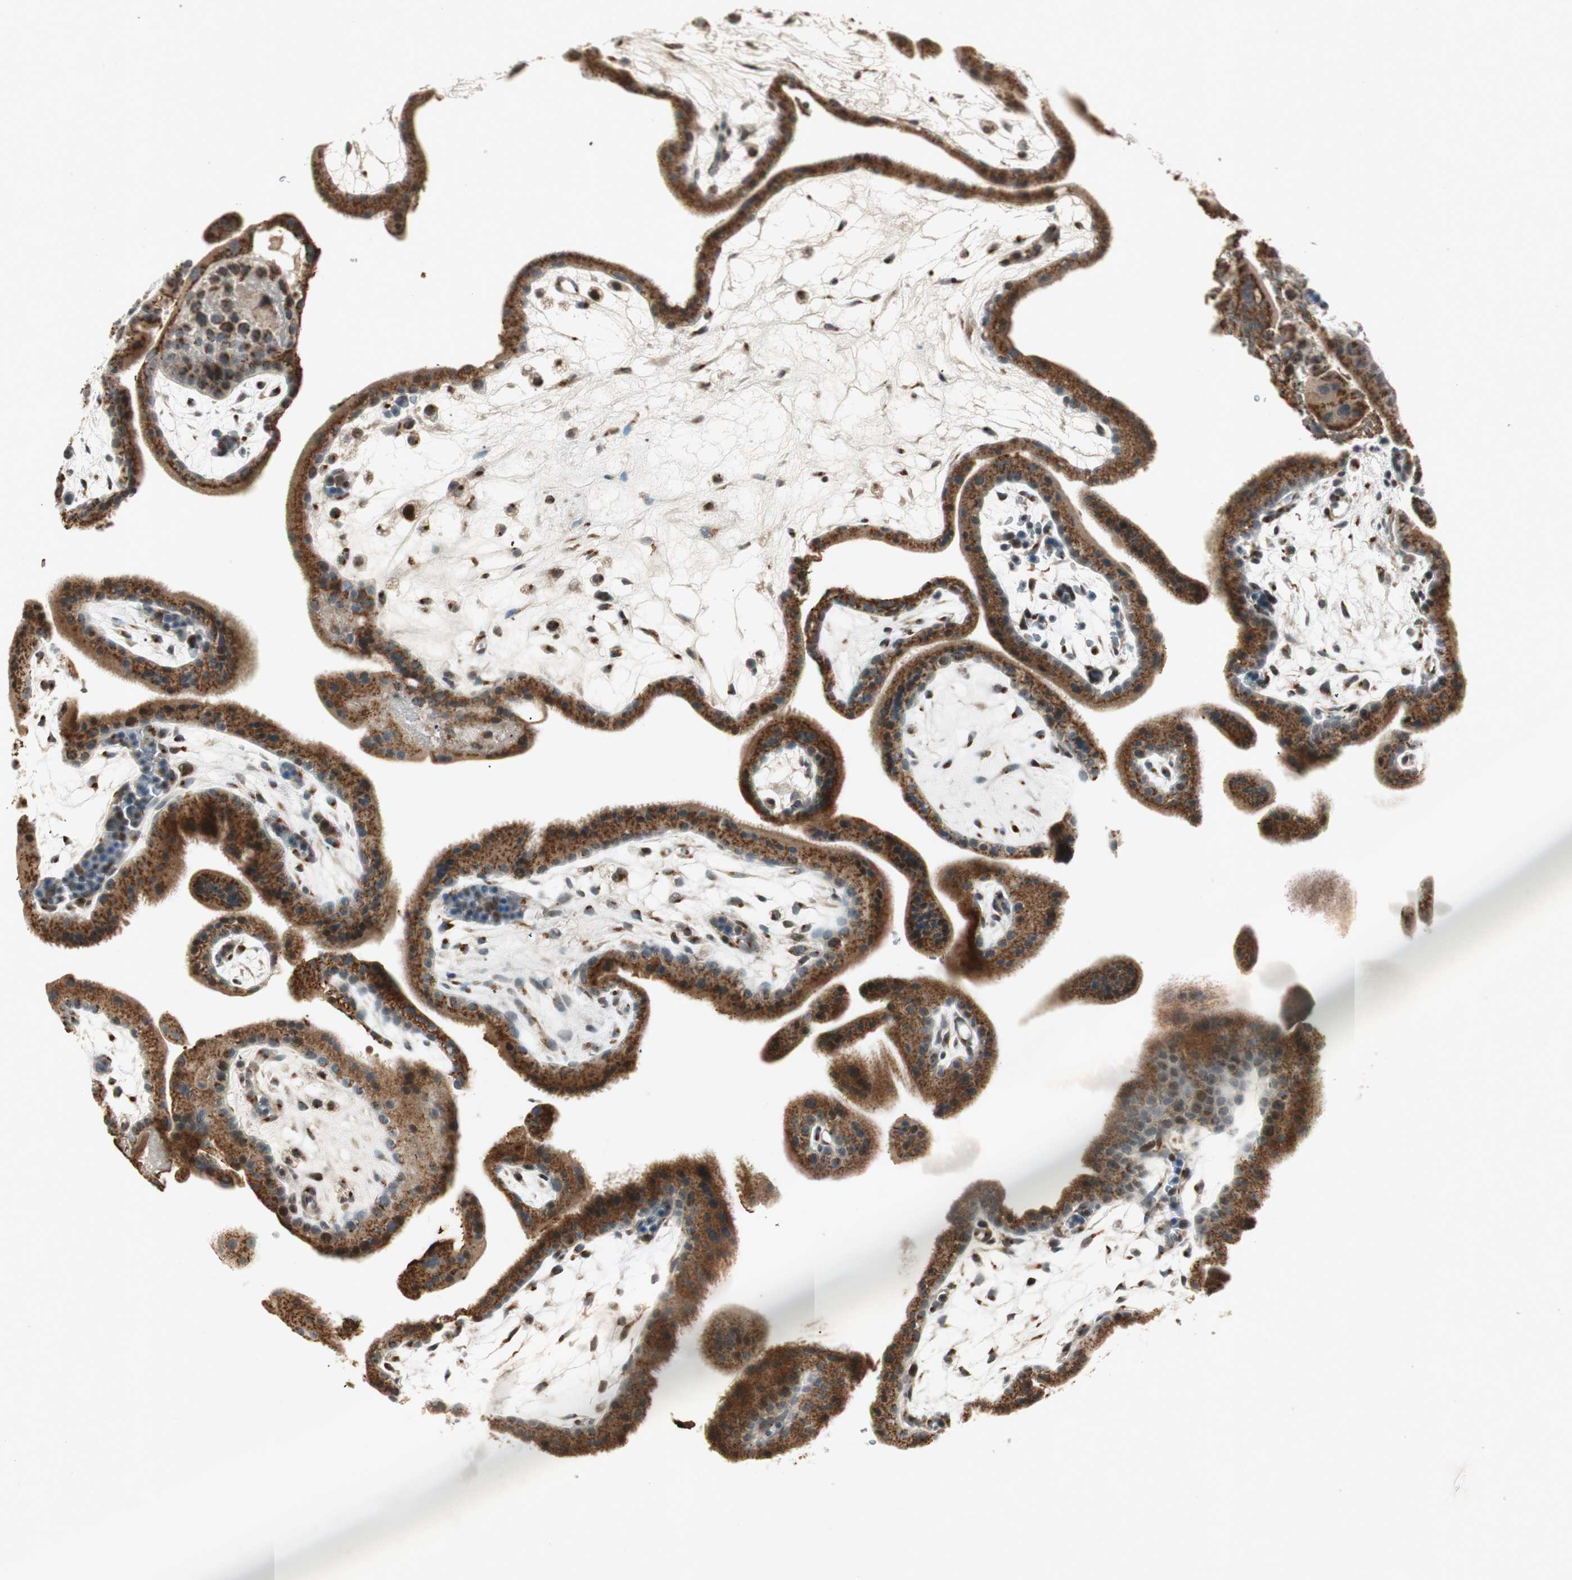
{"staining": {"intensity": "moderate", "quantity": ">75%", "location": "cytoplasmic/membranous"}, "tissue": "placenta", "cell_type": "Trophoblastic cells", "image_type": "normal", "snomed": [{"axis": "morphology", "description": "Normal tissue, NOS"}, {"axis": "topography", "description": "Placenta"}], "caption": "About >75% of trophoblastic cells in normal human placenta exhibit moderate cytoplasmic/membranous protein expression as visualized by brown immunohistochemical staining.", "gene": "NEO1", "patient": {"sex": "female", "age": 19}}